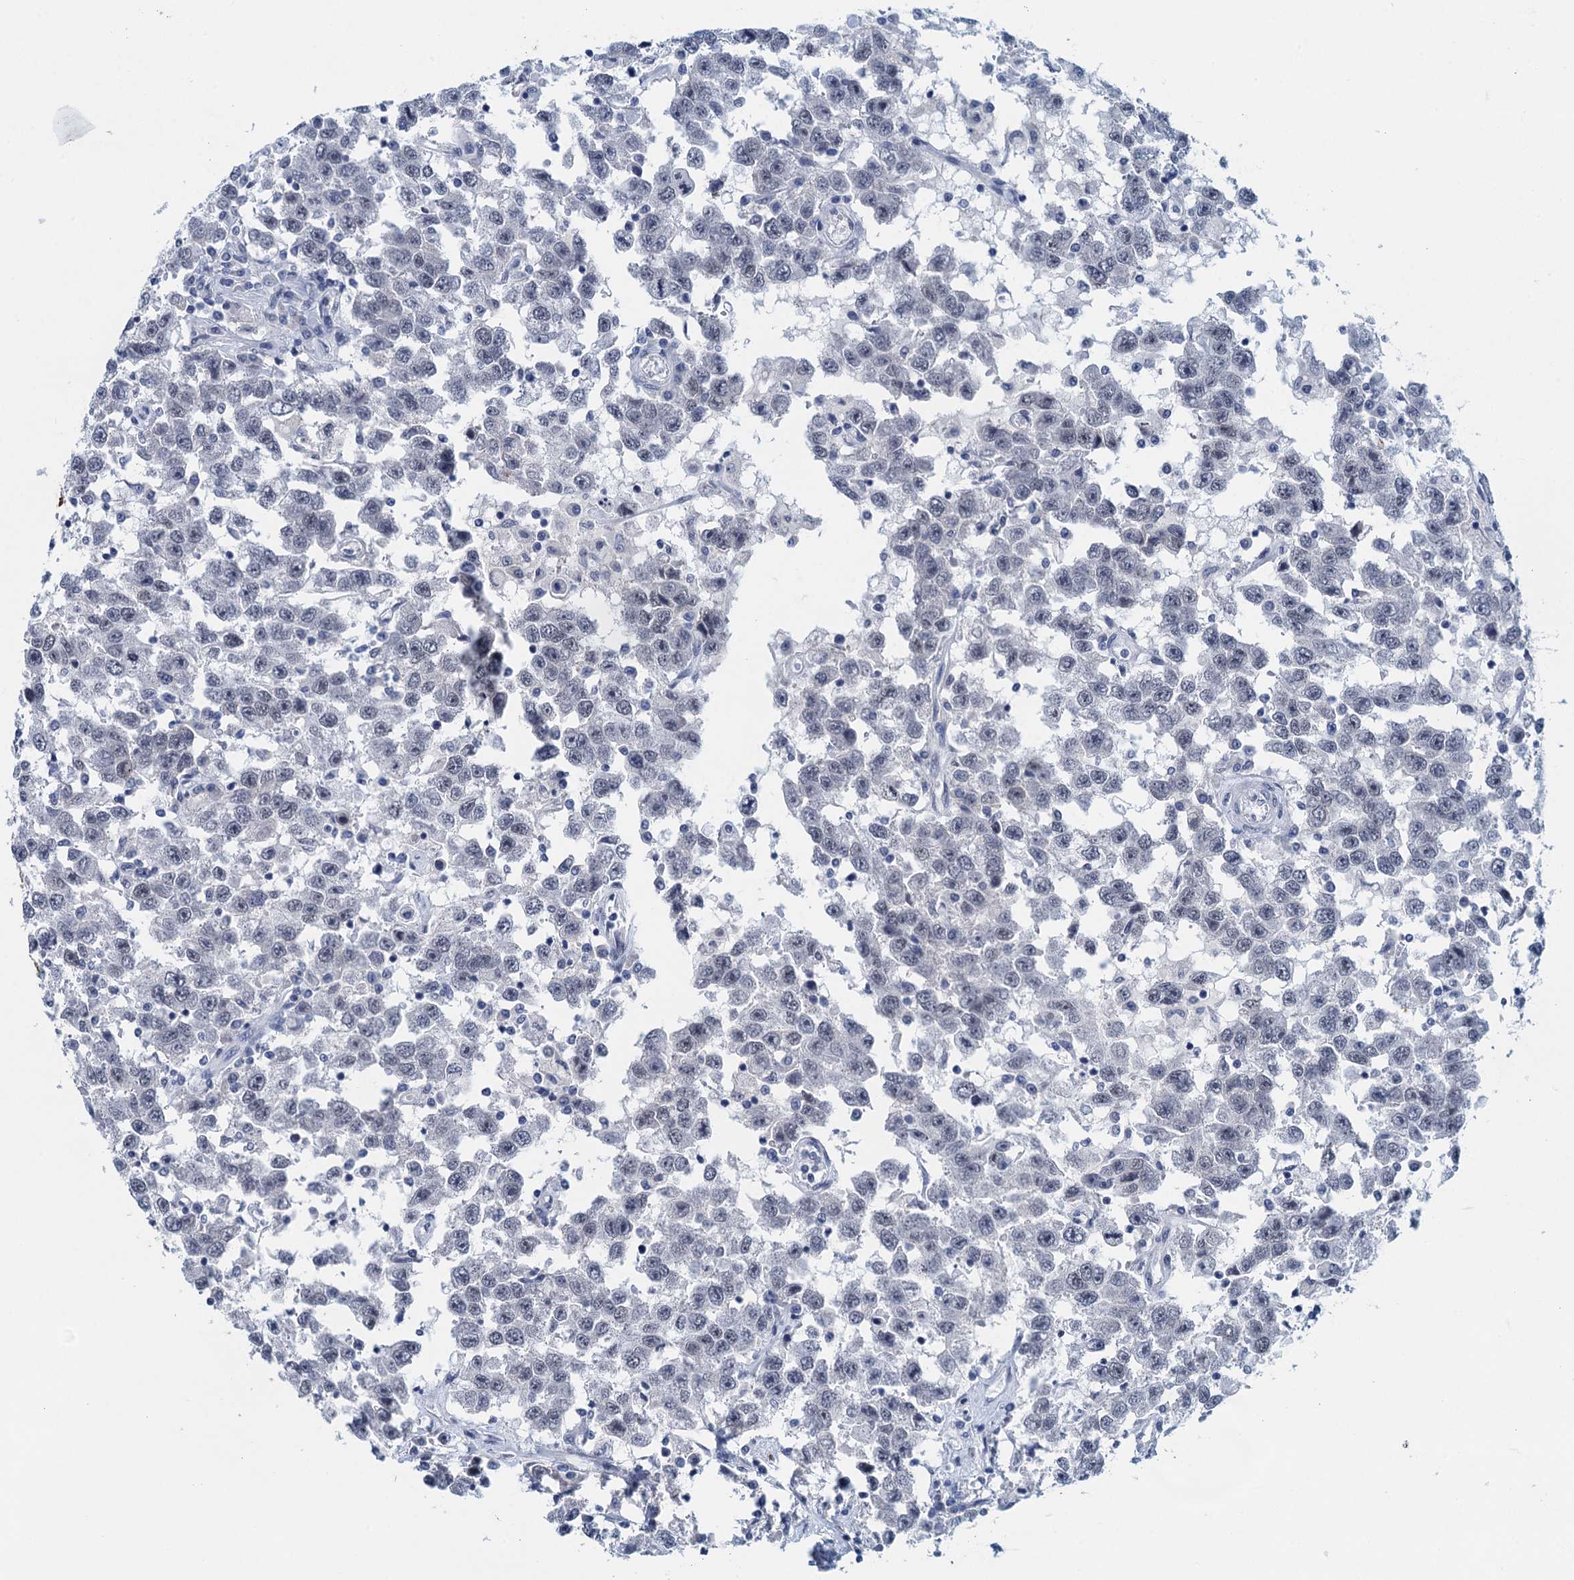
{"staining": {"intensity": "negative", "quantity": "none", "location": "none"}, "tissue": "testis cancer", "cell_type": "Tumor cells", "image_type": "cancer", "snomed": [{"axis": "morphology", "description": "Seminoma, NOS"}, {"axis": "topography", "description": "Testis"}], "caption": "This is an IHC micrograph of human testis cancer. There is no positivity in tumor cells.", "gene": "ENSG00000131152", "patient": {"sex": "male", "age": 41}}